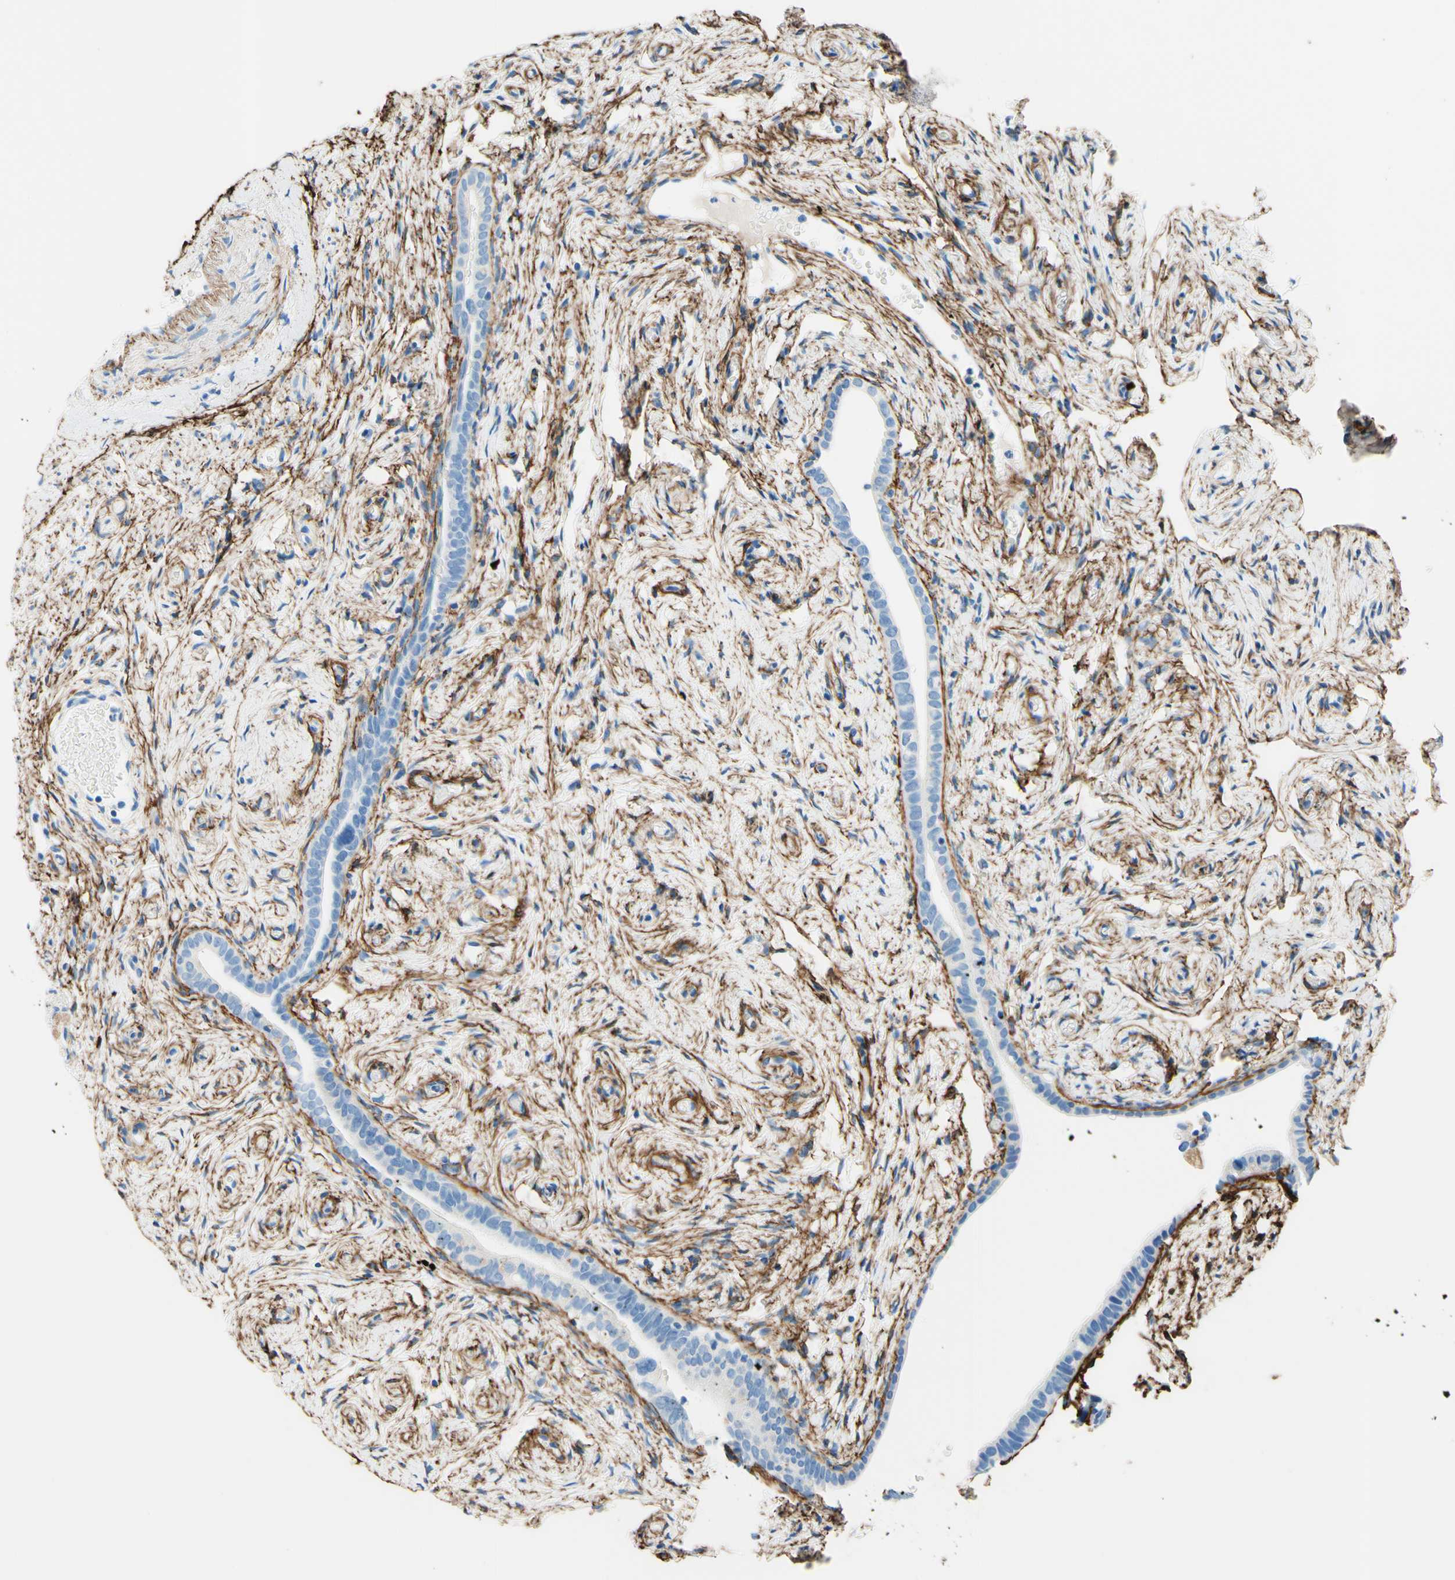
{"staining": {"intensity": "negative", "quantity": "none", "location": "none"}, "tissue": "fallopian tube", "cell_type": "Glandular cells", "image_type": "normal", "snomed": [{"axis": "morphology", "description": "Normal tissue, NOS"}, {"axis": "topography", "description": "Fallopian tube"}], "caption": "Immunohistochemistry of benign fallopian tube reveals no positivity in glandular cells. (DAB (3,3'-diaminobenzidine) IHC with hematoxylin counter stain).", "gene": "MFAP5", "patient": {"sex": "female", "age": 71}}